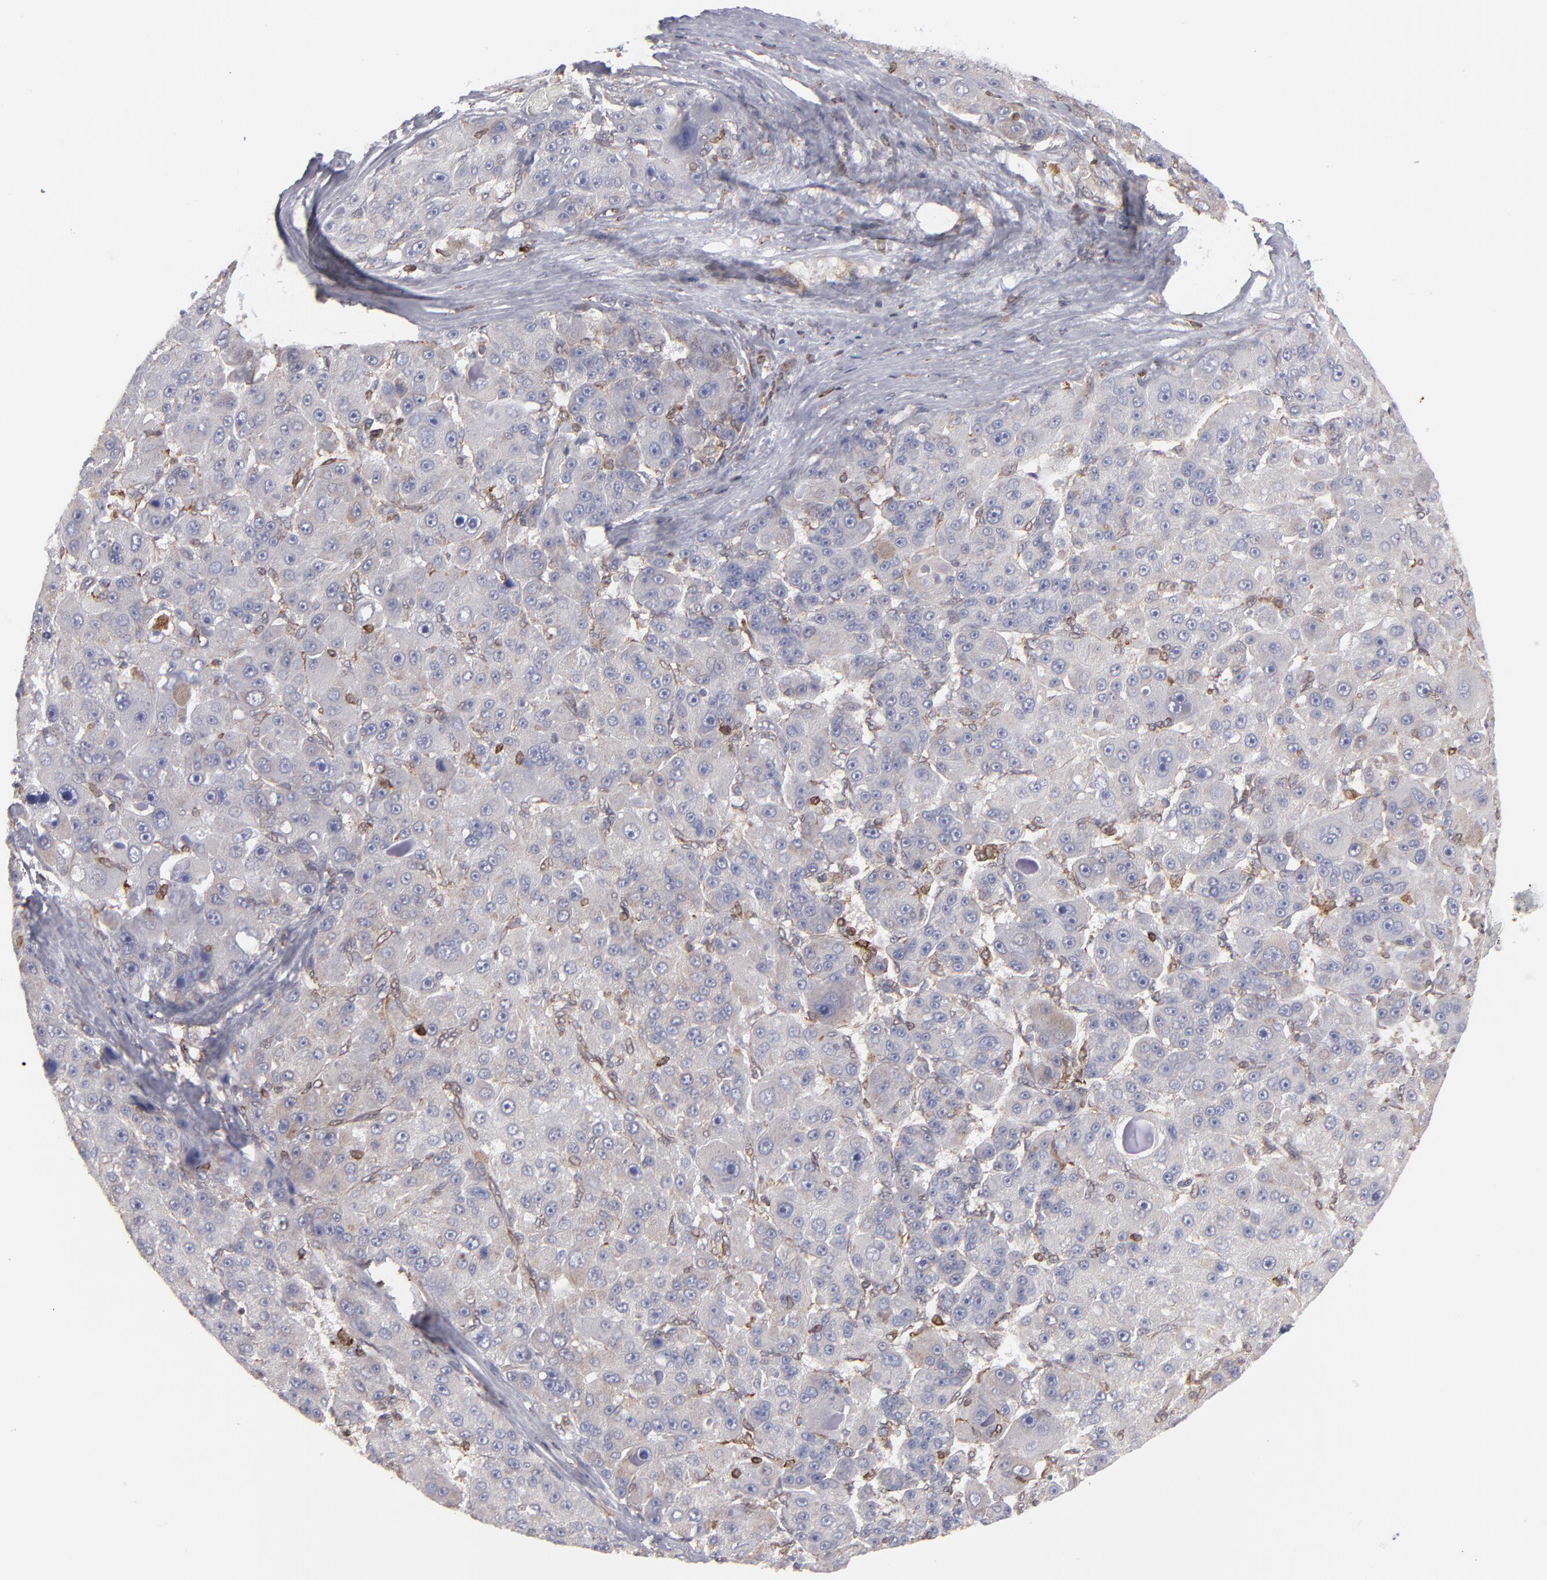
{"staining": {"intensity": "weak", "quantity": "<25%", "location": "cytoplasmic/membranous"}, "tissue": "liver cancer", "cell_type": "Tumor cells", "image_type": "cancer", "snomed": [{"axis": "morphology", "description": "Carcinoma, Hepatocellular, NOS"}, {"axis": "topography", "description": "Liver"}], "caption": "A high-resolution micrograph shows IHC staining of liver hepatocellular carcinoma, which displays no significant expression in tumor cells.", "gene": "TMX1", "patient": {"sex": "male", "age": 76}}